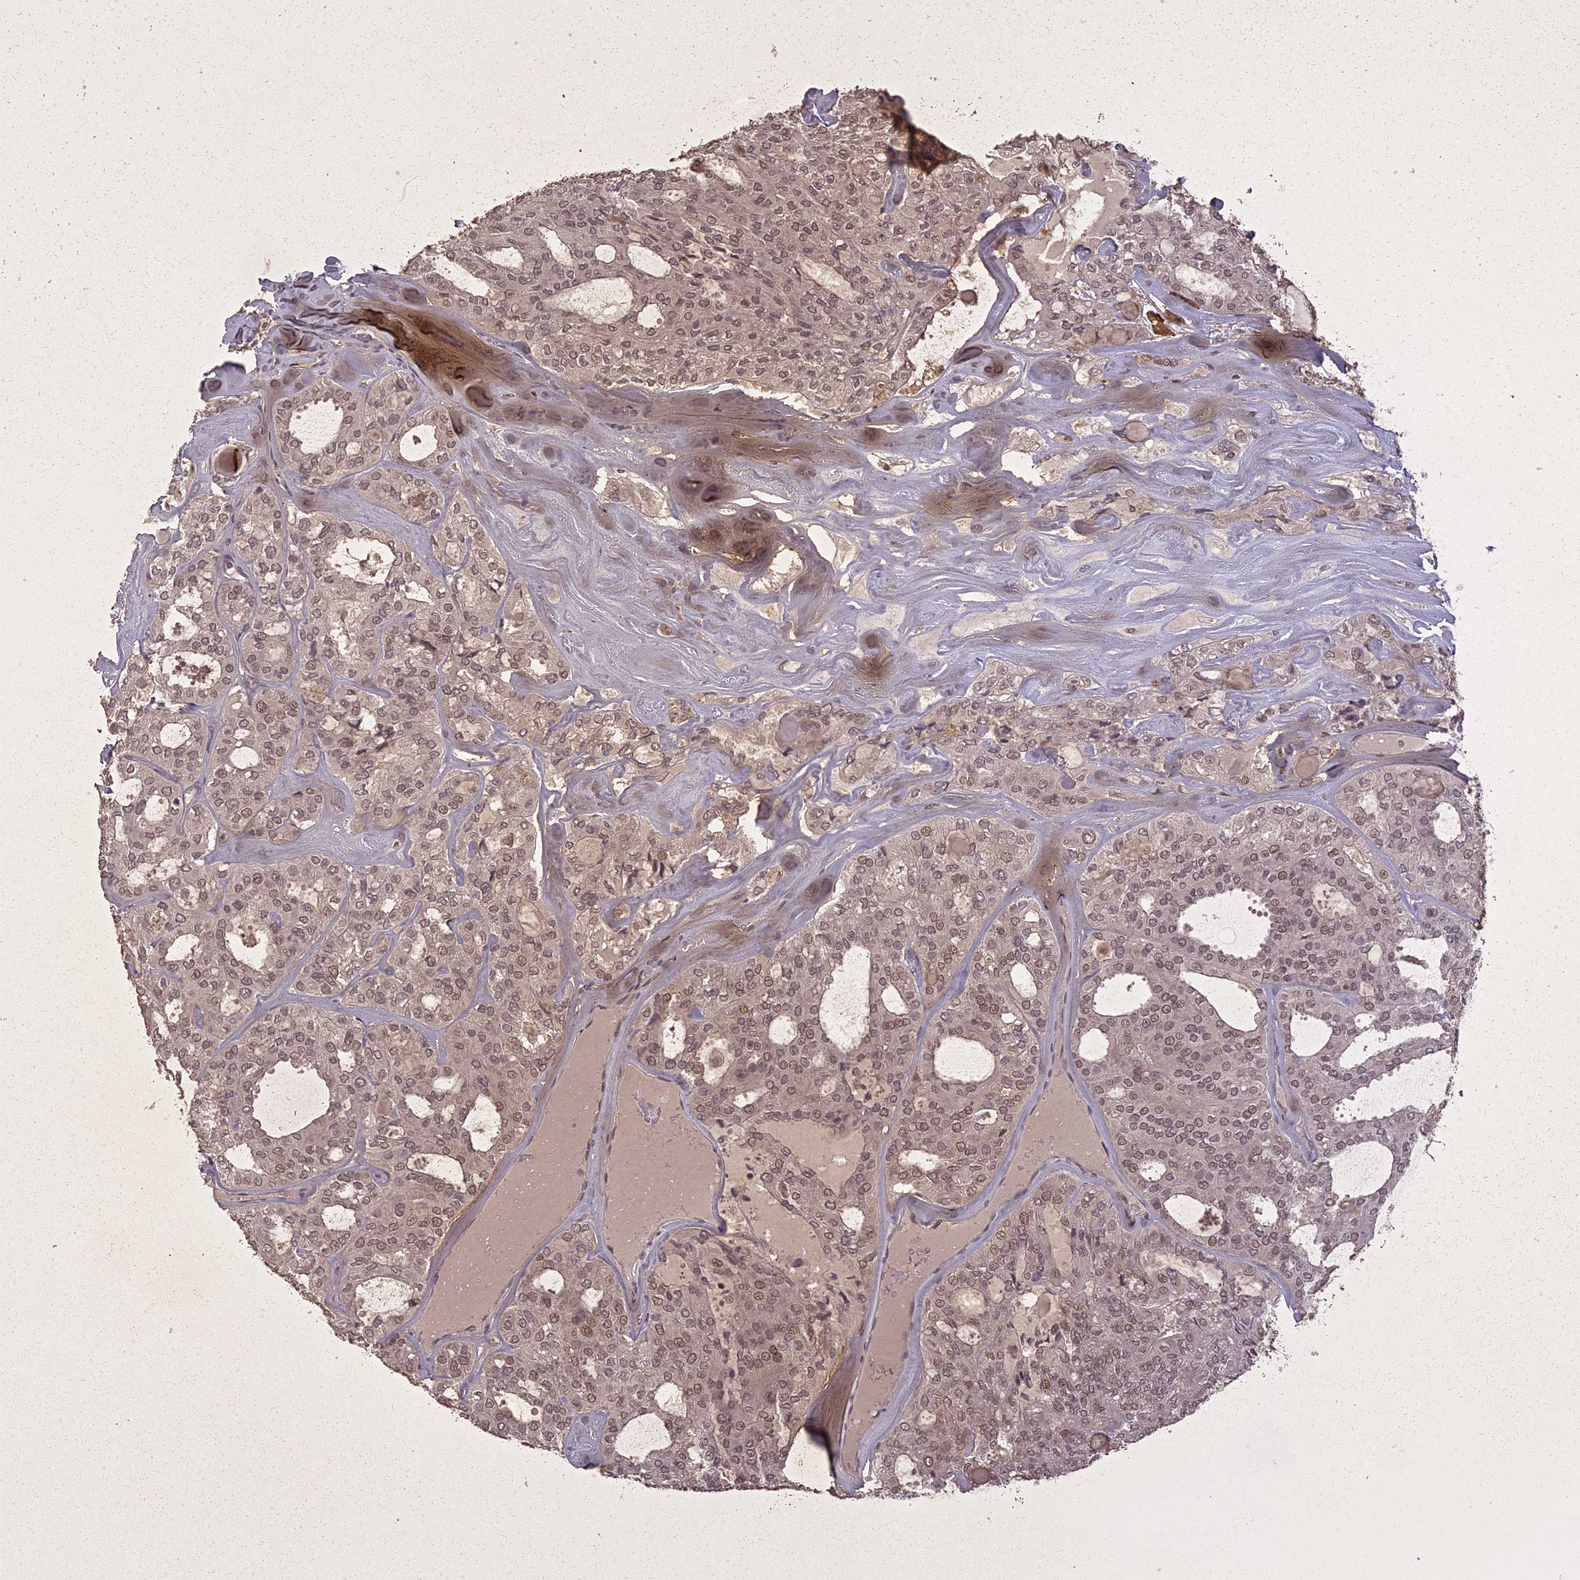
{"staining": {"intensity": "moderate", "quantity": ">75%", "location": "cytoplasmic/membranous,nuclear"}, "tissue": "thyroid cancer", "cell_type": "Tumor cells", "image_type": "cancer", "snomed": [{"axis": "morphology", "description": "Follicular adenoma carcinoma, NOS"}, {"axis": "topography", "description": "Thyroid gland"}], "caption": "Thyroid cancer (follicular adenoma carcinoma) stained with a brown dye displays moderate cytoplasmic/membranous and nuclear positive staining in approximately >75% of tumor cells.", "gene": "LIN37", "patient": {"sex": "male", "age": 75}}